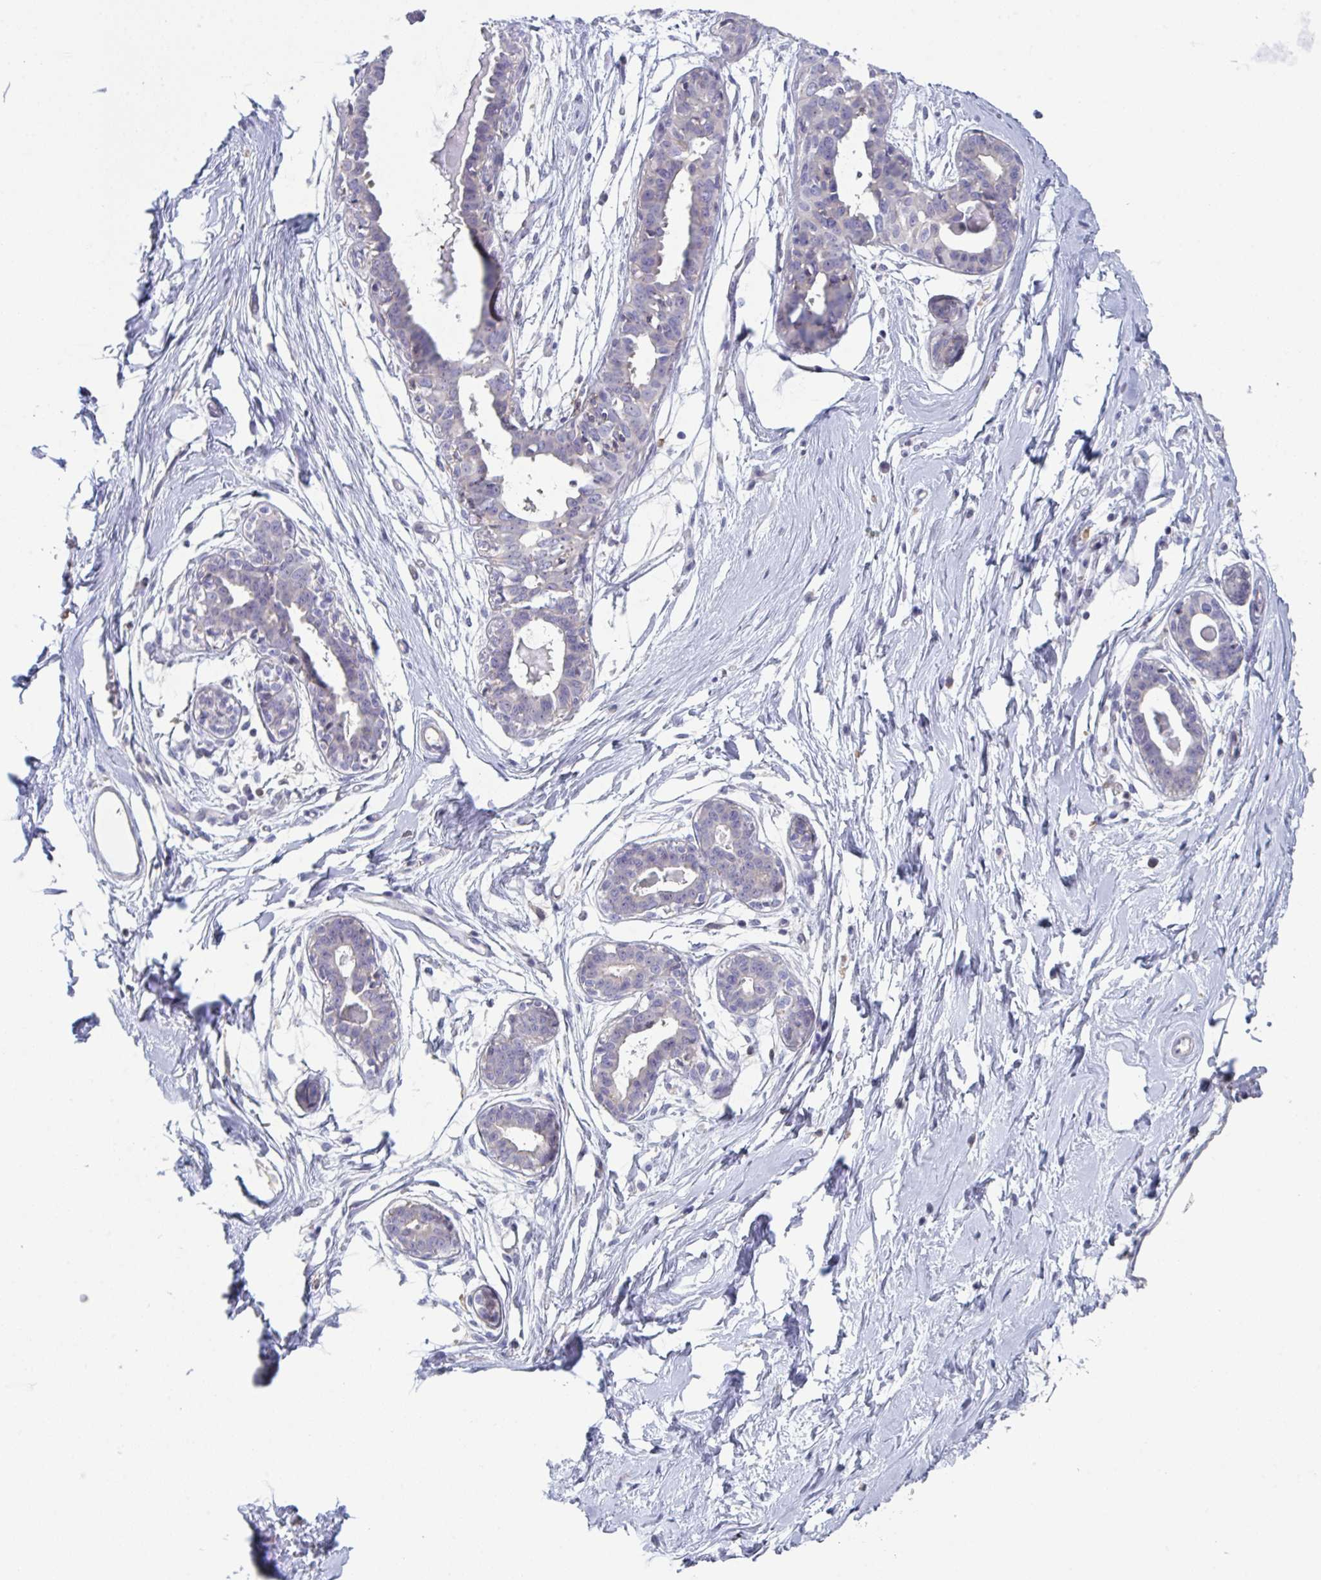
{"staining": {"intensity": "negative", "quantity": "none", "location": "none"}, "tissue": "breast", "cell_type": "Adipocytes", "image_type": "normal", "snomed": [{"axis": "morphology", "description": "Normal tissue, NOS"}, {"axis": "topography", "description": "Breast"}], "caption": "An image of breast stained for a protein demonstrates no brown staining in adipocytes. (Immunohistochemistry (ihc), brightfield microscopy, high magnification).", "gene": "DISP2", "patient": {"sex": "female", "age": 45}}